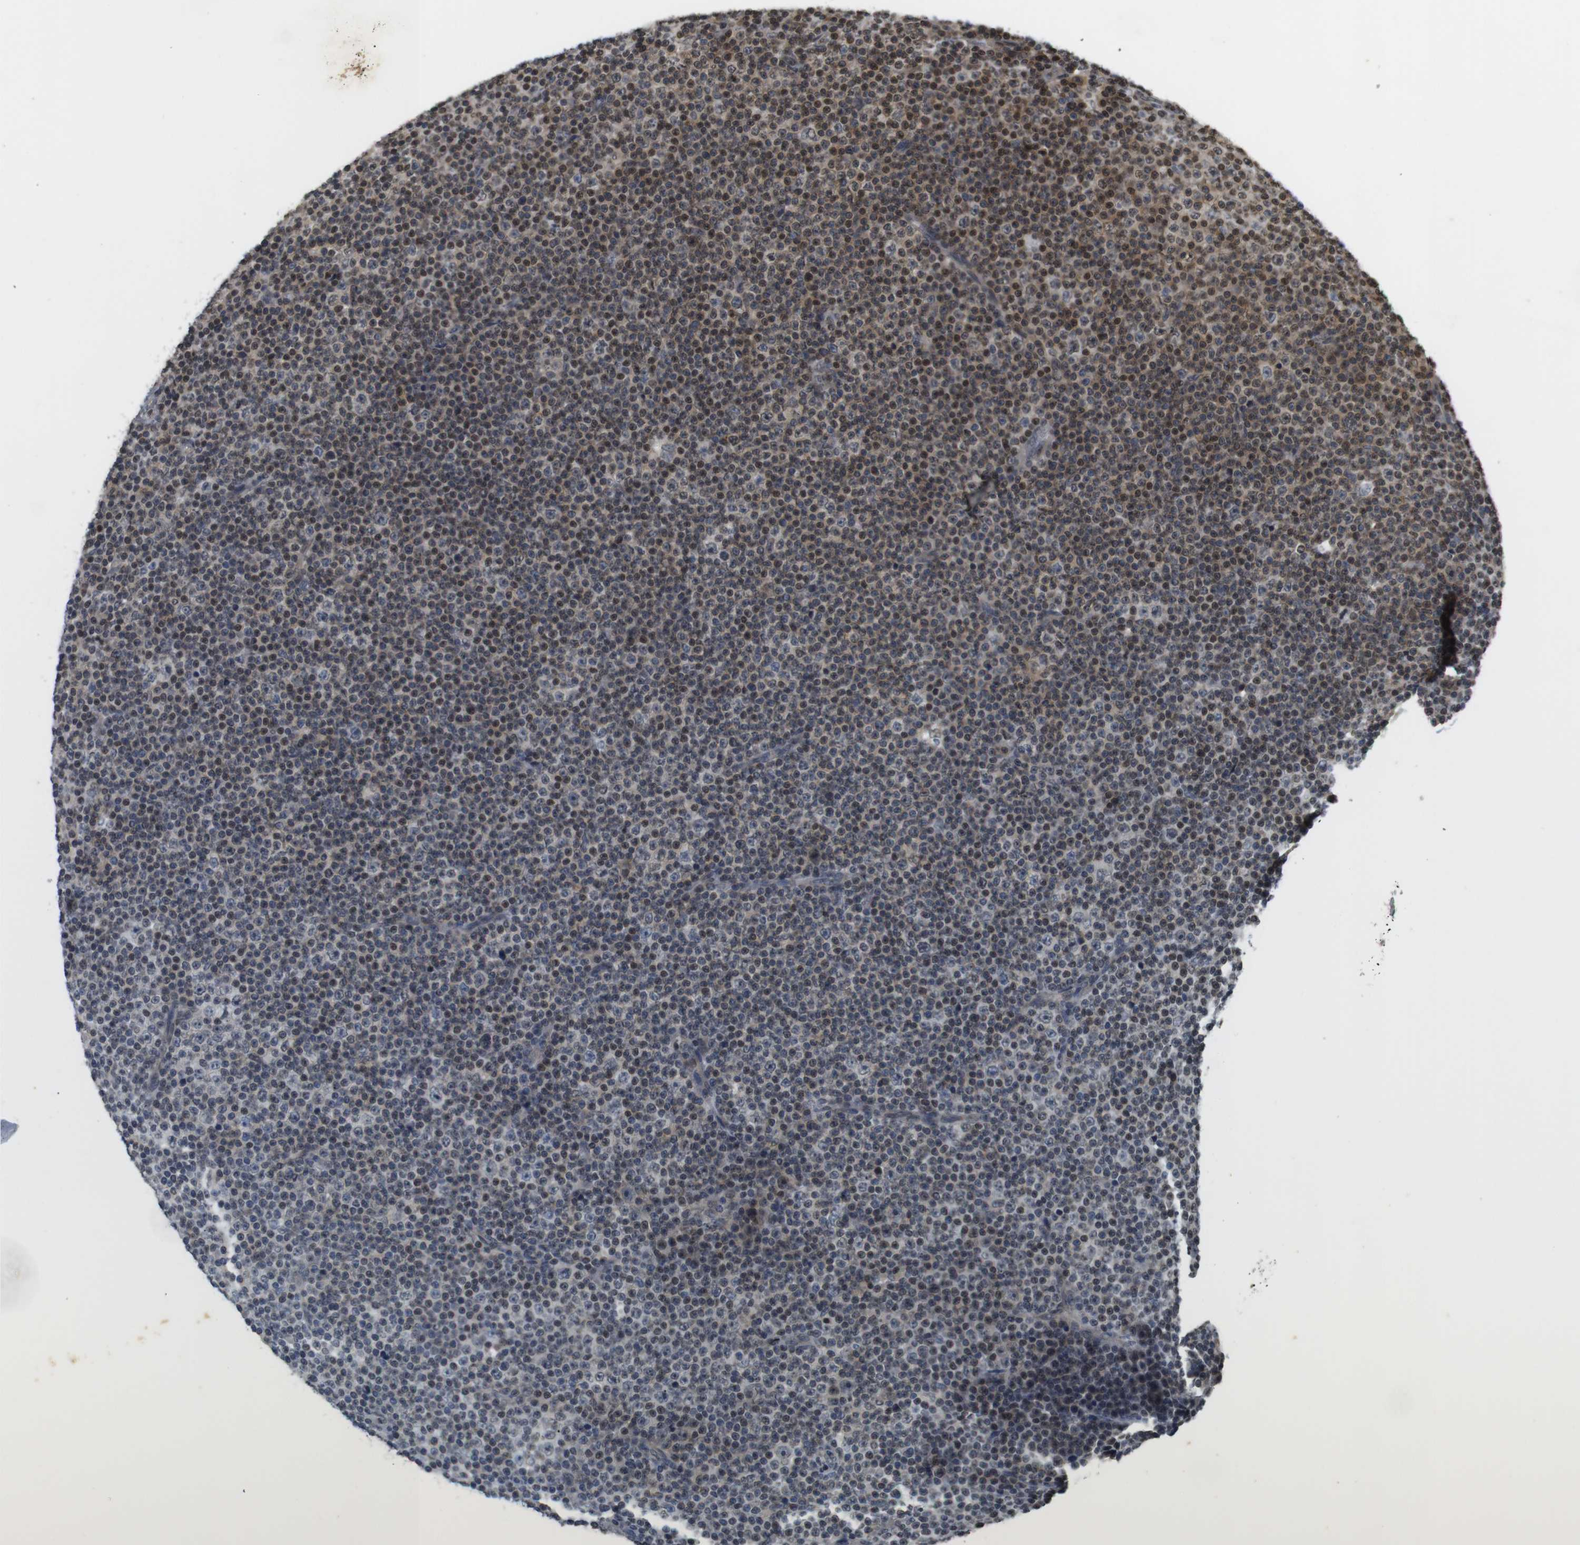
{"staining": {"intensity": "moderate", "quantity": "25%-75%", "location": "nuclear"}, "tissue": "lymphoma", "cell_type": "Tumor cells", "image_type": "cancer", "snomed": [{"axis": "morphology", "description": "Malignant lymphoma, non-Hodgkin's type, Low grade"}, {"axis": "topography", "description": "Lymph node"}], "caption": "Approximately 25%-75% of tumor cells in human lymphoma reveal moderate nuclear protein expression as visualized by brown immunohistochemical staining.", "gene": "MBD1", "patient": {"sex": "female", "age": 67}}